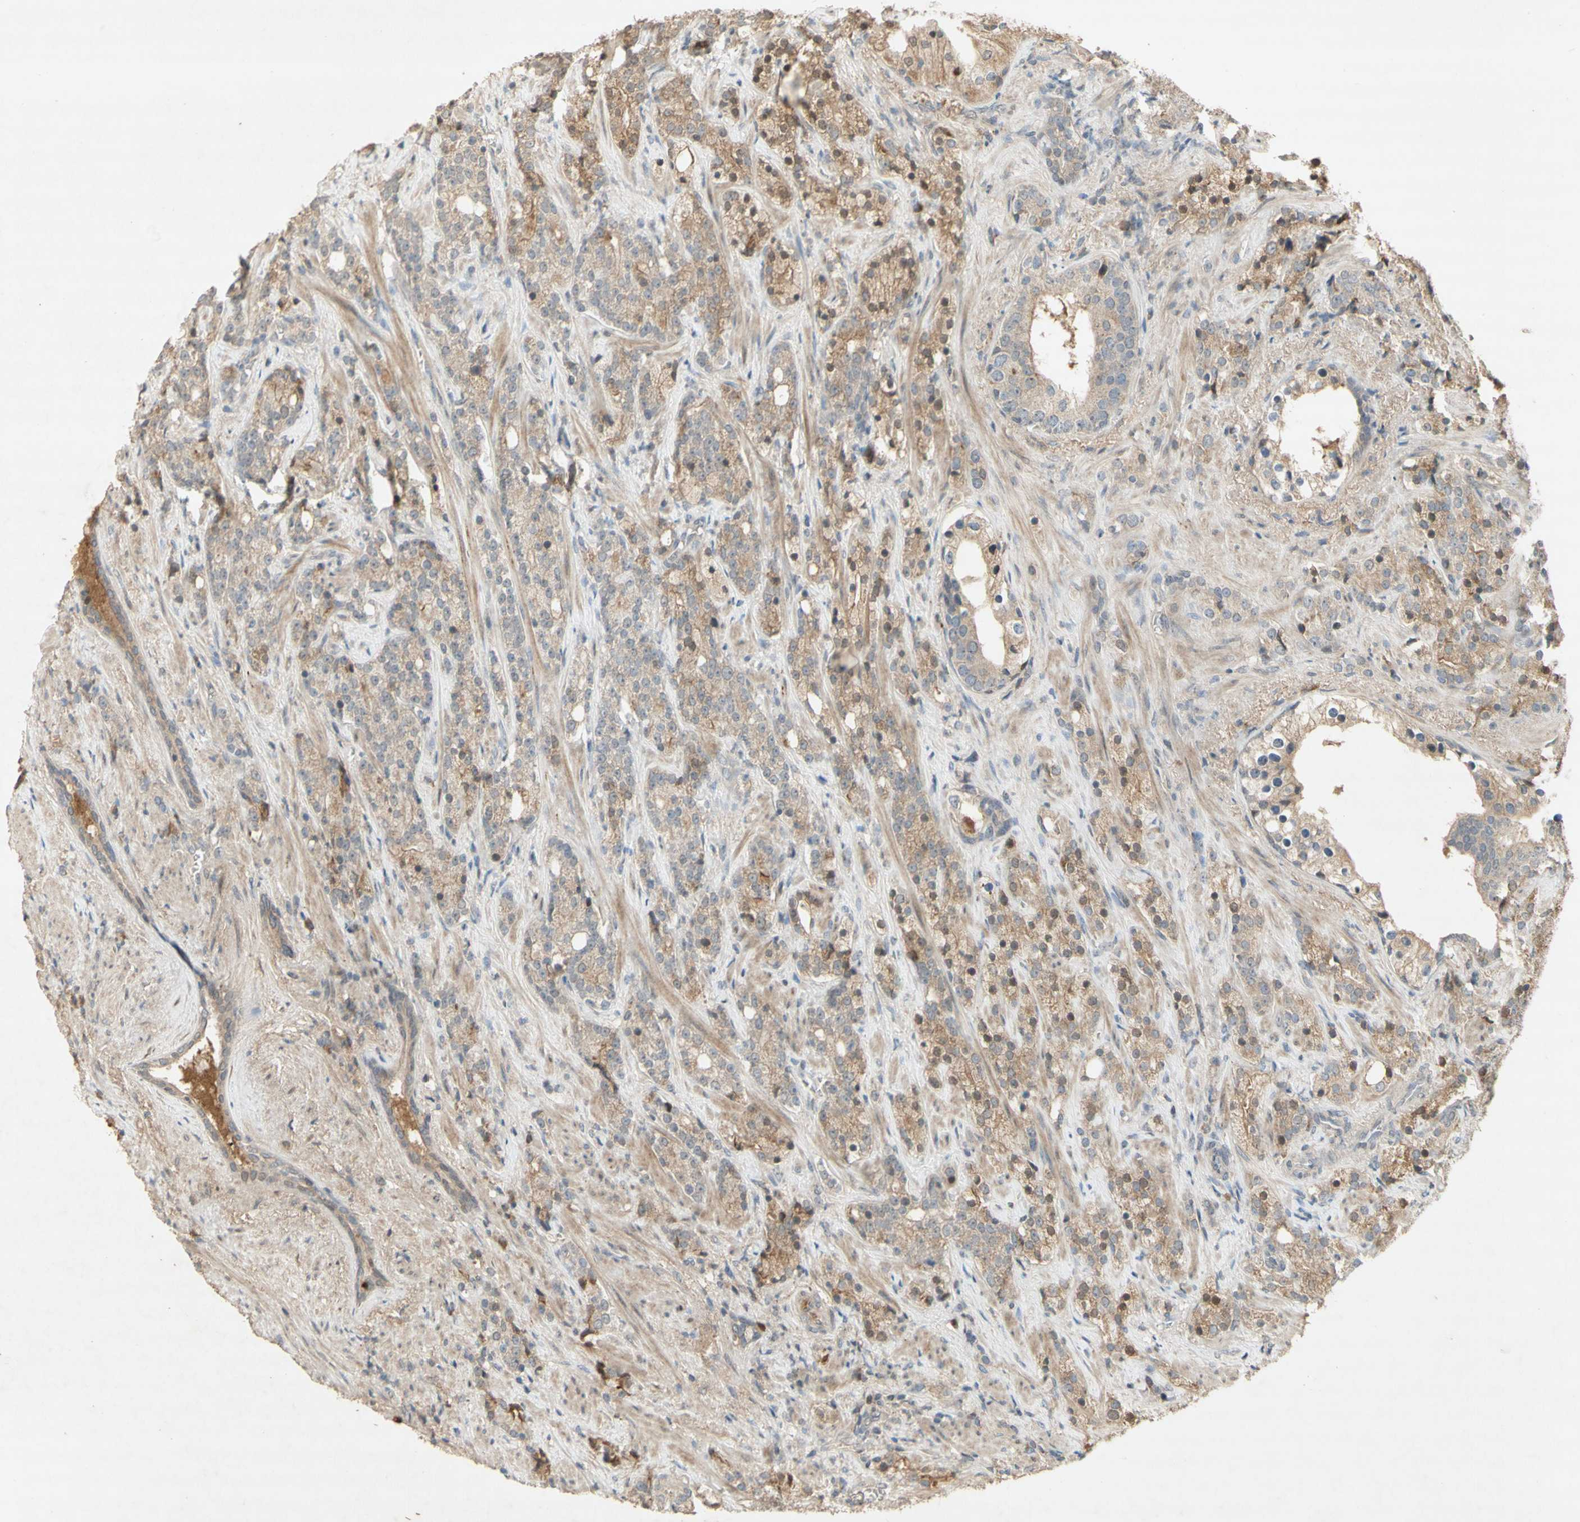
{"staining": {"intensity": "weak", "quantity": "25%-75%", "location": "cytoplasmic/membranous"}, "tissue": "prostate cancer", "cell_type": "Tumor cells", "image_type": "cancer", "snomed": [{"axis": "morphology", "description": "Adenocarcinoma, High grade"}, {"axis": "topography", "description": "Prostate"}], "caption": "IHC histopathology image of prostate adenocarcinoma (high-grade) stained for a protein (brown), which exhibits low levels of weak cytoplasmic/membranous positivity in approximately 25%-75% of tumor cells.", "gene": "NRG4", "patient": {"sex": "male", "age": 71}}